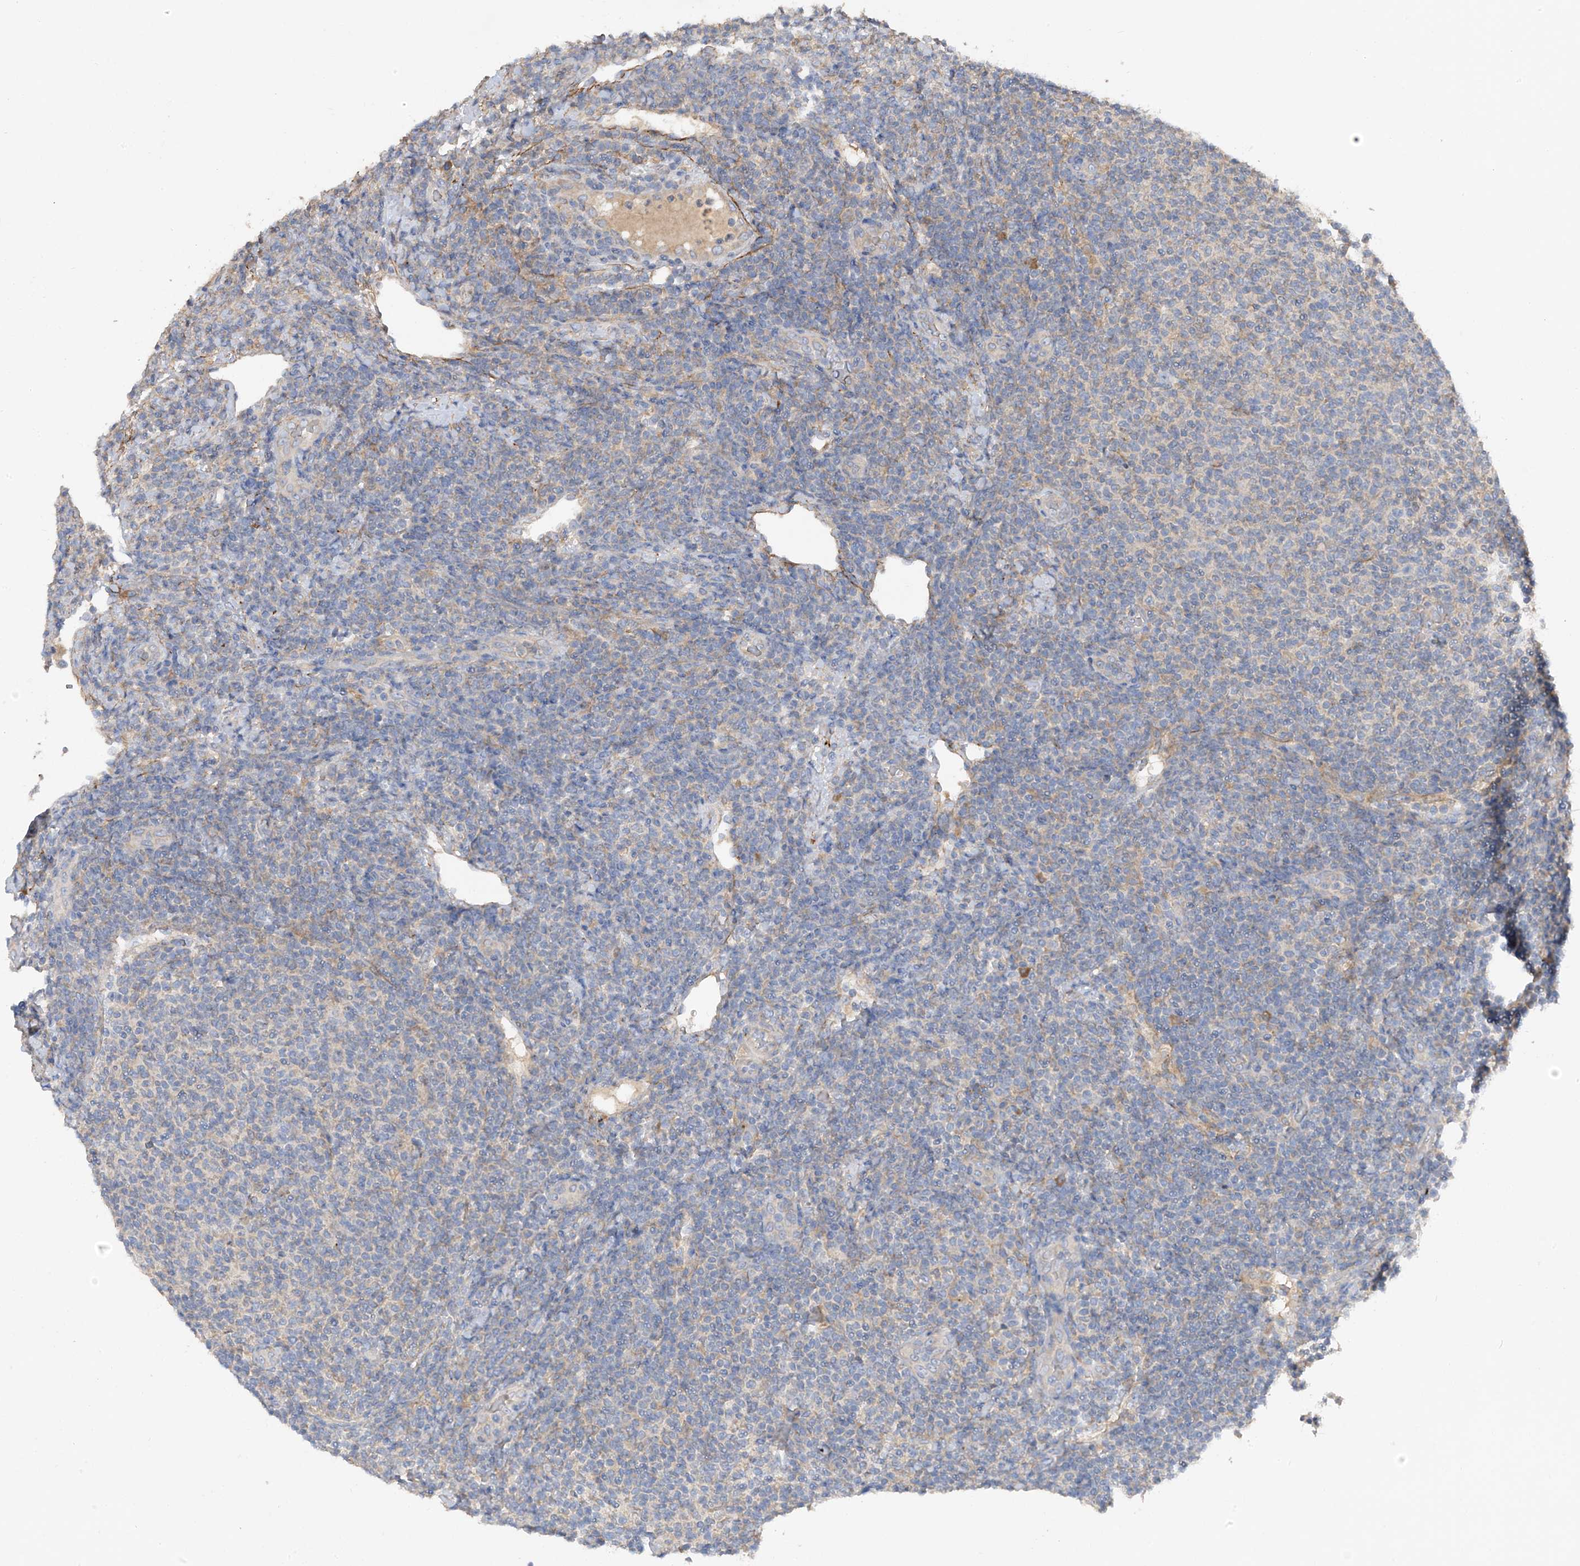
{"staining": {"intensity": "negative", "quantity": "none", "location": "none"}, "tissue": "lymphoma", "cell_type": "Tumor cells", "image_type": "cancer", "snomed": [{"axis": "morphology", "description": "Malignant lymphoma, non-Hodgkin's type, Low grade"}, {"axis": "topography", "description": "Lymph node"}], "caption": "Tumor cells are negative for brown protein staining in malignant lymphoma, non-Hodgkin's type (low-grade).", "gene": "GALNTL6", "patient": {"sex": "male", "age": 66}}